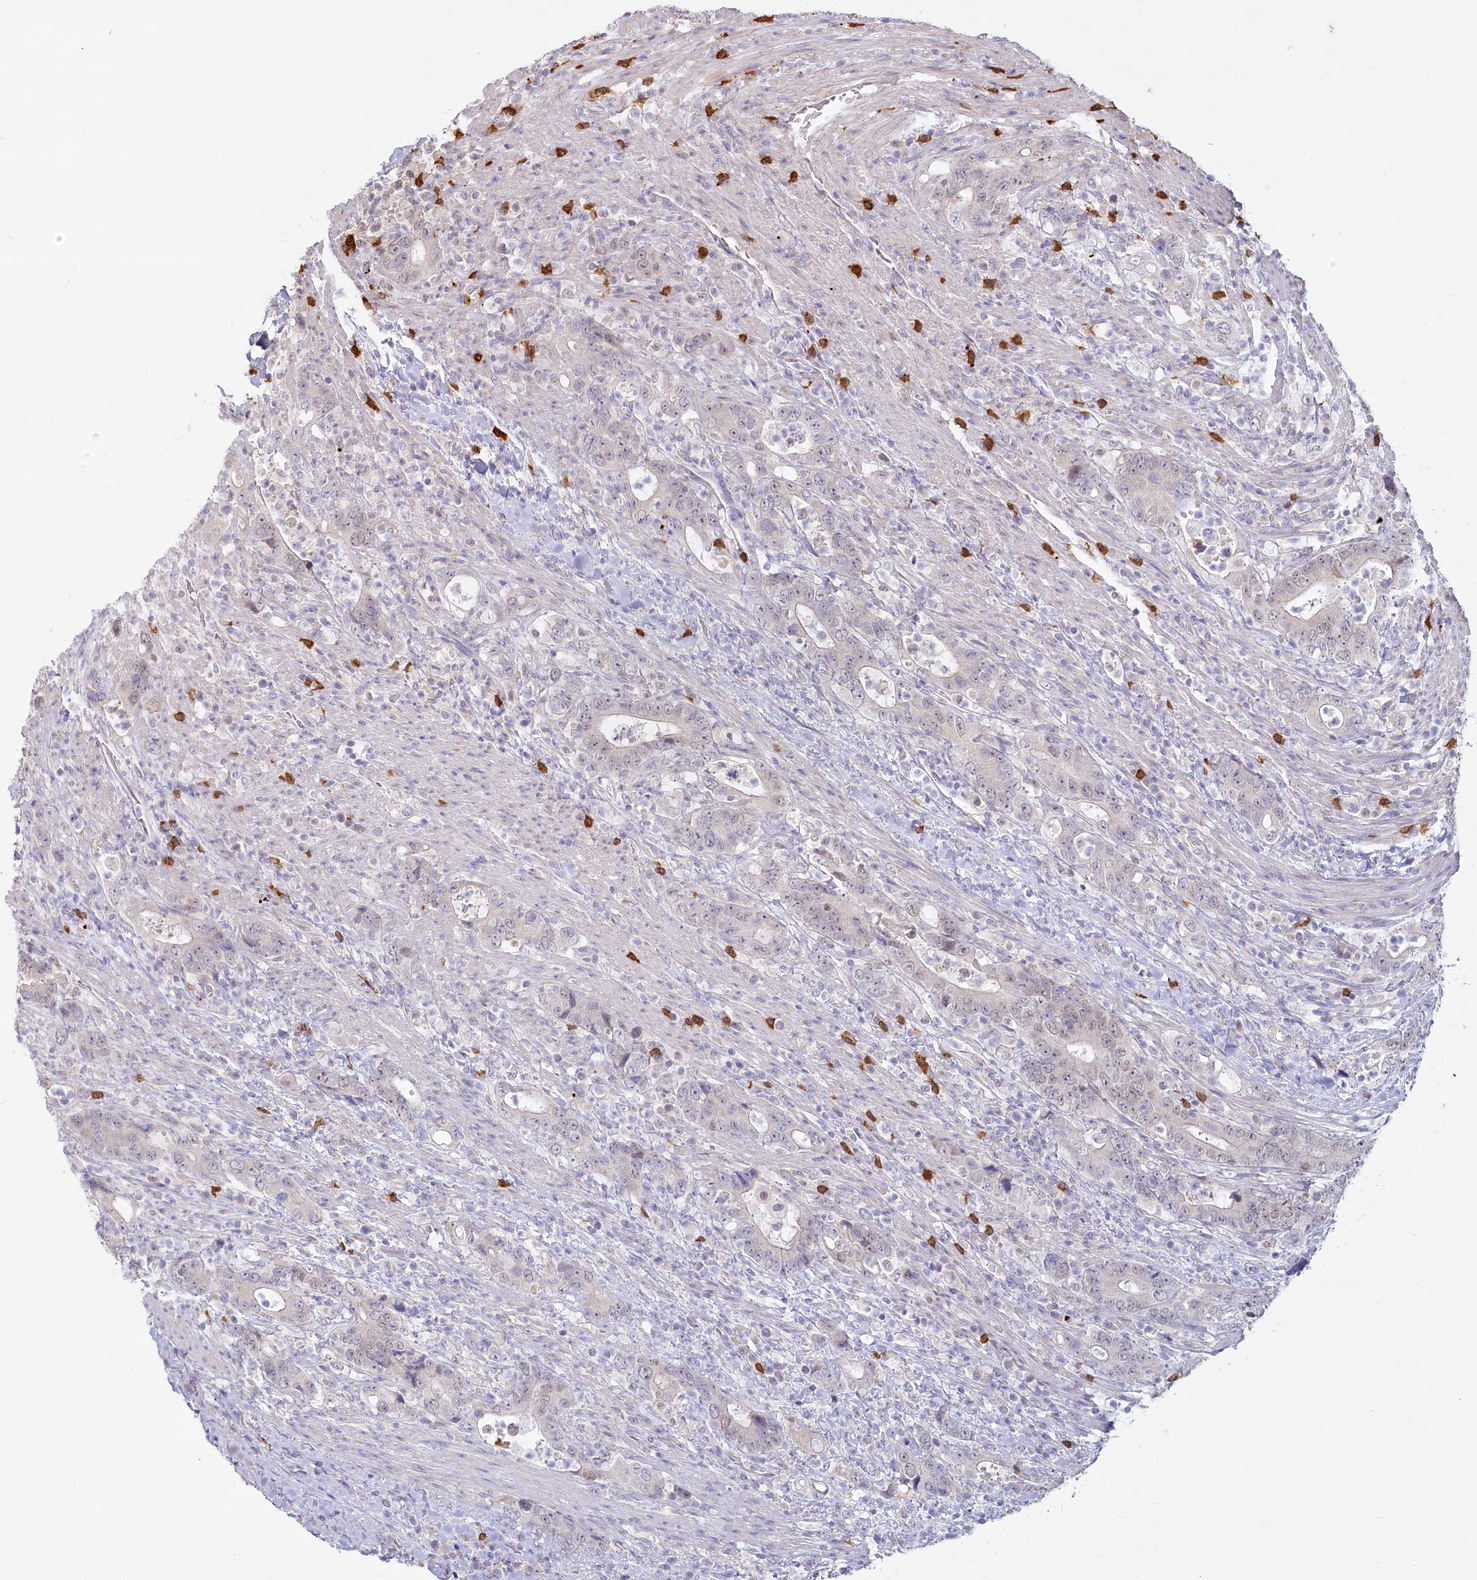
{"staining": {"intensity": "negative", "quantity": "none", "location": "none"}, "tissue": "colorectal cancer", "cell_type": "Tumor cells", "image_type": "cancer", "snomed": [{"axis": "morphology", "description": "Adenocarcinoma, NOS"}, {"axis": "topography", "description": "Colon"}], "caption": "Immunohistochemical staining of human colorectal adenocarcinoma shows no significant positivity in tumor cells.", "gene": "ABITRAM", "patient": {"sex": "female", "age": 75}}